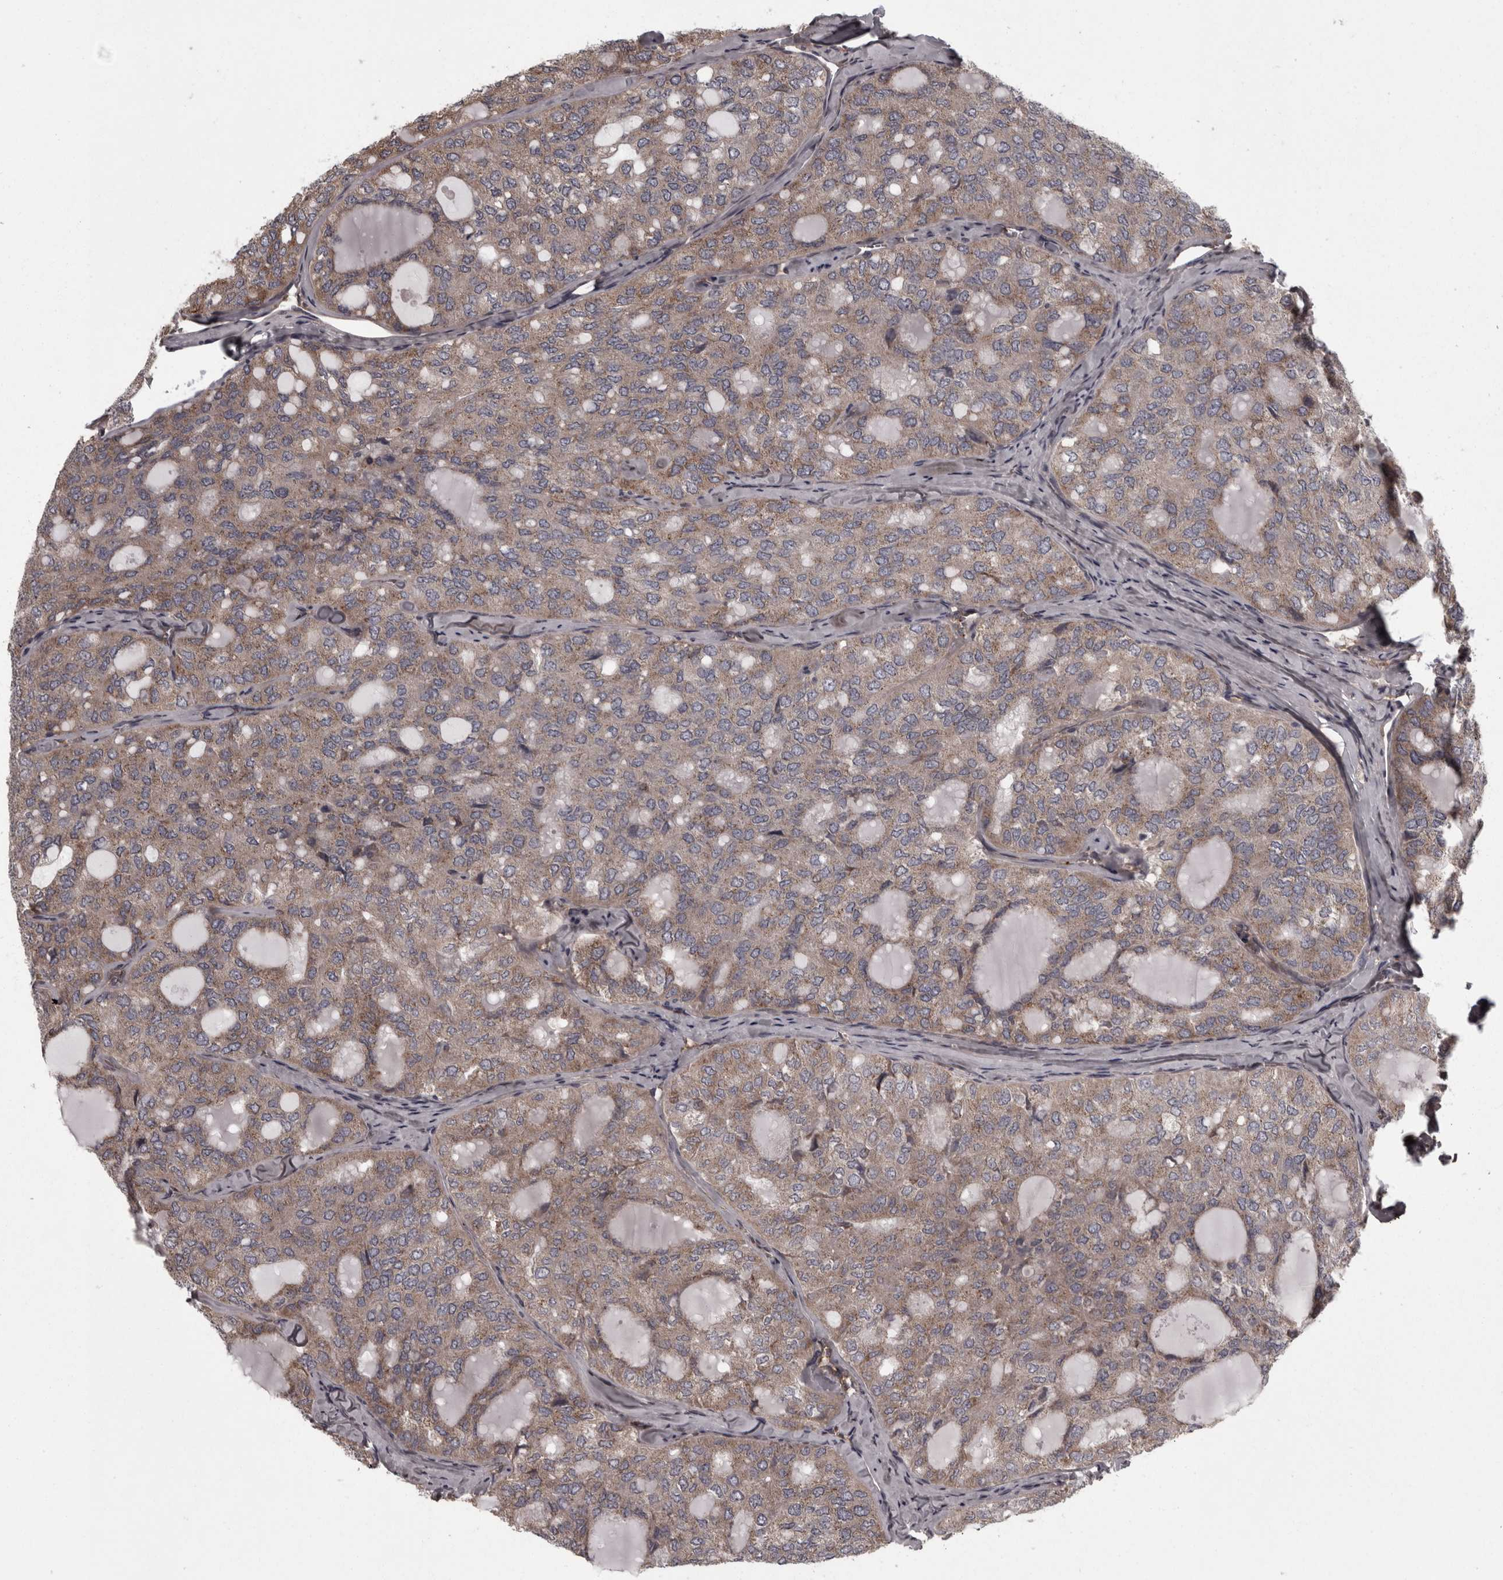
{"staining": {"intensity": "weak", "quantity": ">75%", "location": "cytoplasmic/membranous"}, "tissue": "thyroid cancer", "cell_type": "Tumor cells", "image_type": "cancer", "snomed": [{"axis": "morphology", "description": "Follicular adenoma carcinoma, NOS"}, {"axis": "topography", "description": "Thyroid gland"}], "caption": "Protein expression by IHC displays weak cytoplasmic/membranous positivity in about >75% of tumor cells in follicular adenoma carcinoma (thyroid).", "gene": "RSU1", "patient": {"sex": "male", "age": 75}}